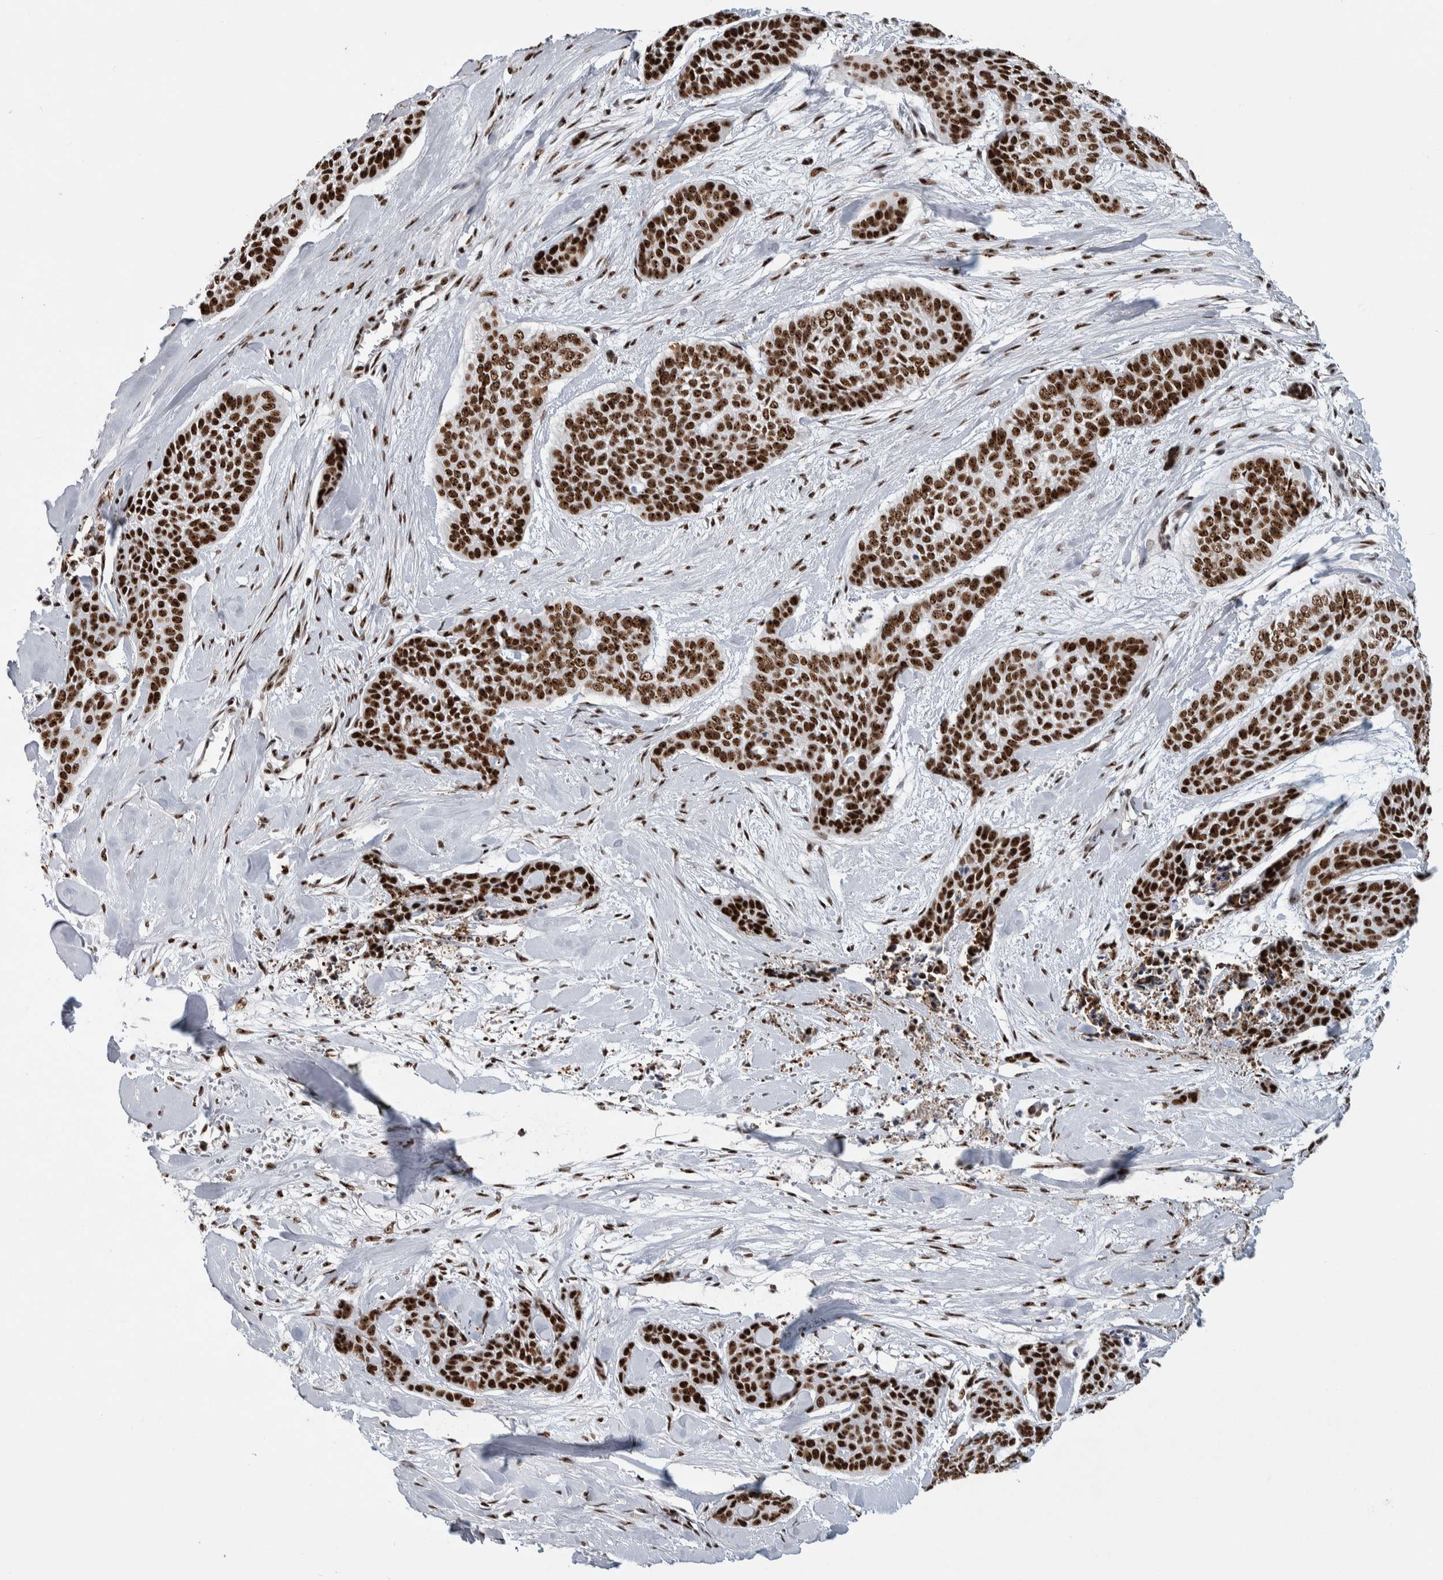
{"staining": {"intensity": "strong", "quantity": ">75%", "location": "nuclear"}, "tissue": "skin cancer", "cell_type": "Tumor cells", "image_type": "cancer", "snomed": [{"axis": "morphology", "description": "Basal cell carcinoma"}, {"axis": "topography", "description": "Skin"}], "caption": "Immunohistochemistry (DAB (3,3'-diaminobenzidine)) staining of skin basal cell carcinoma shows strong nuclear protein positivity in approximately >75% of tumor cells. (Stains: DAB (3,3'-diaminobenzidine) in brown, nuclei in blue, Microscopy: brightfield microscopy at high magnification).", "gene": "NCL", "patient": {"sex": "female", "age": 64}}